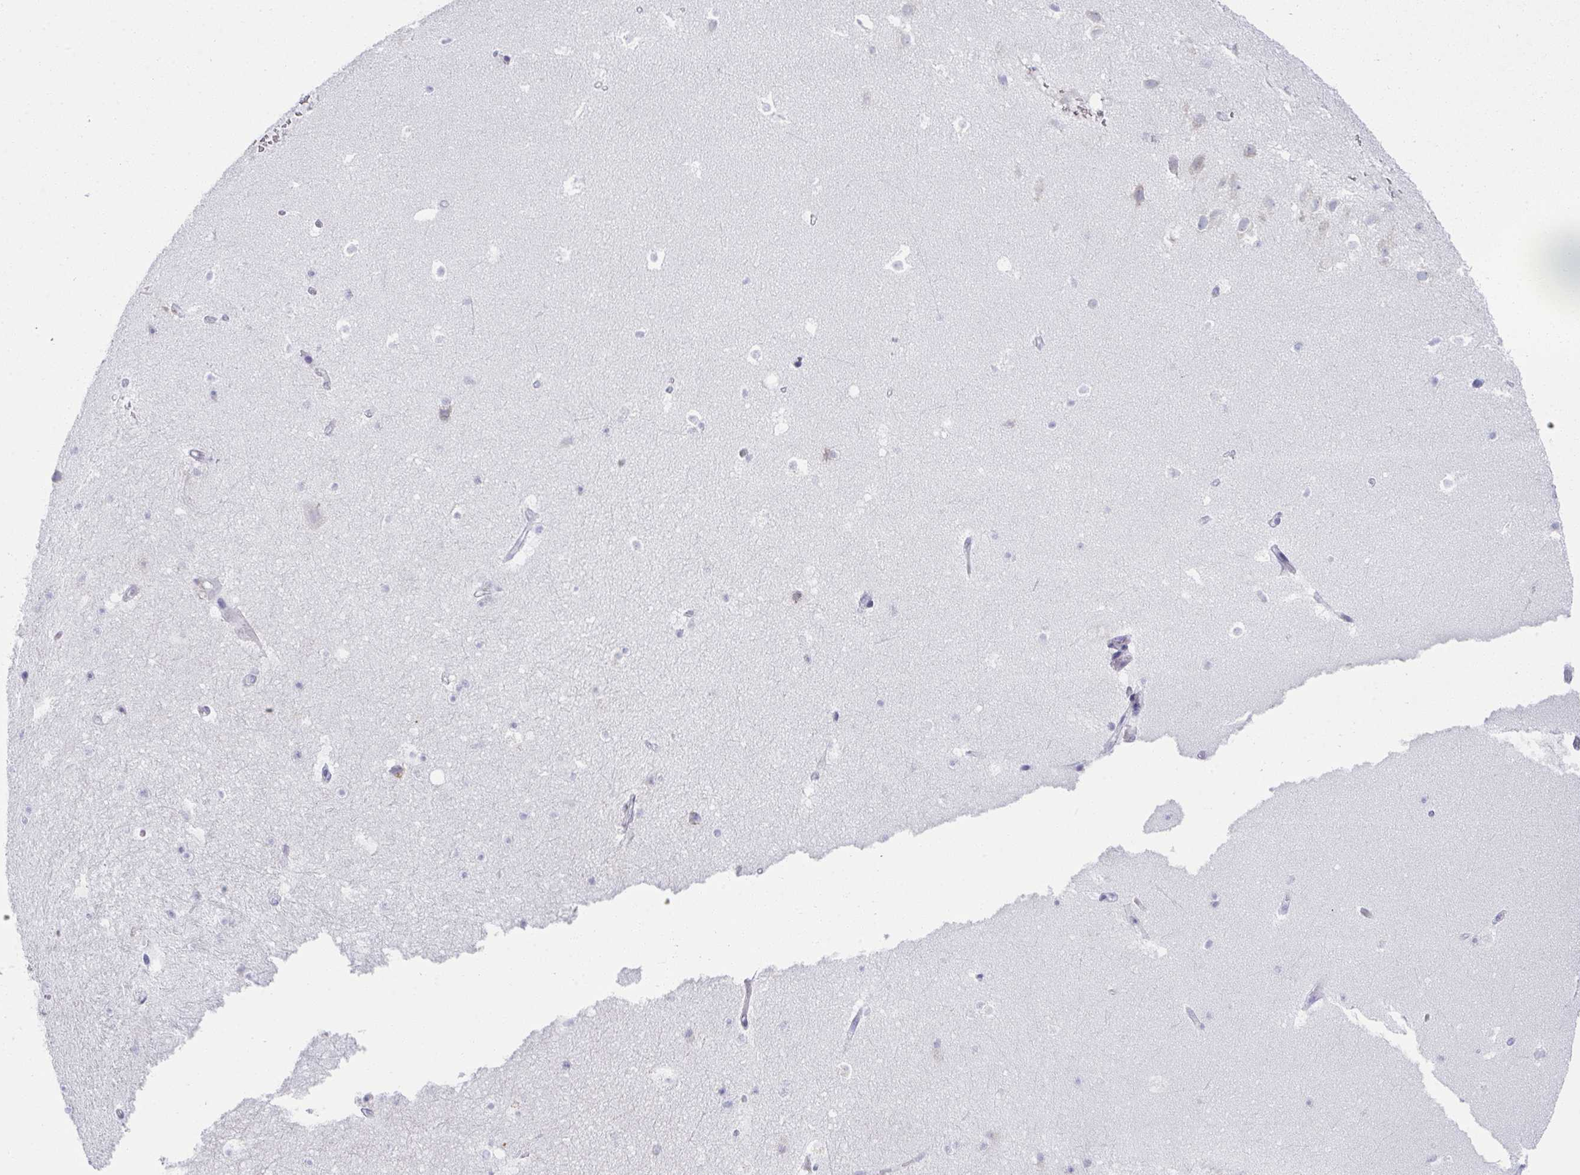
{"staining": {"intensity": "negative", "quantity": "none", "location": "none"}, "tissue": "hippocampus", "cell_type": "Glial cells", "image_type": "normal", "snomed": [{"axis": "morphology", "description": "Normal tissue, NOS"}, {"axis": "topography", "description": "Hippocampus"}], "caption": "A high-resolution photomicrograph shows immunohistochemistry (IHC) staining of benign hippocampus, which exhibits no significant positivity in glial cells.", "gene": "FASLG", "patient": {"sex": "male", "age": 26}}